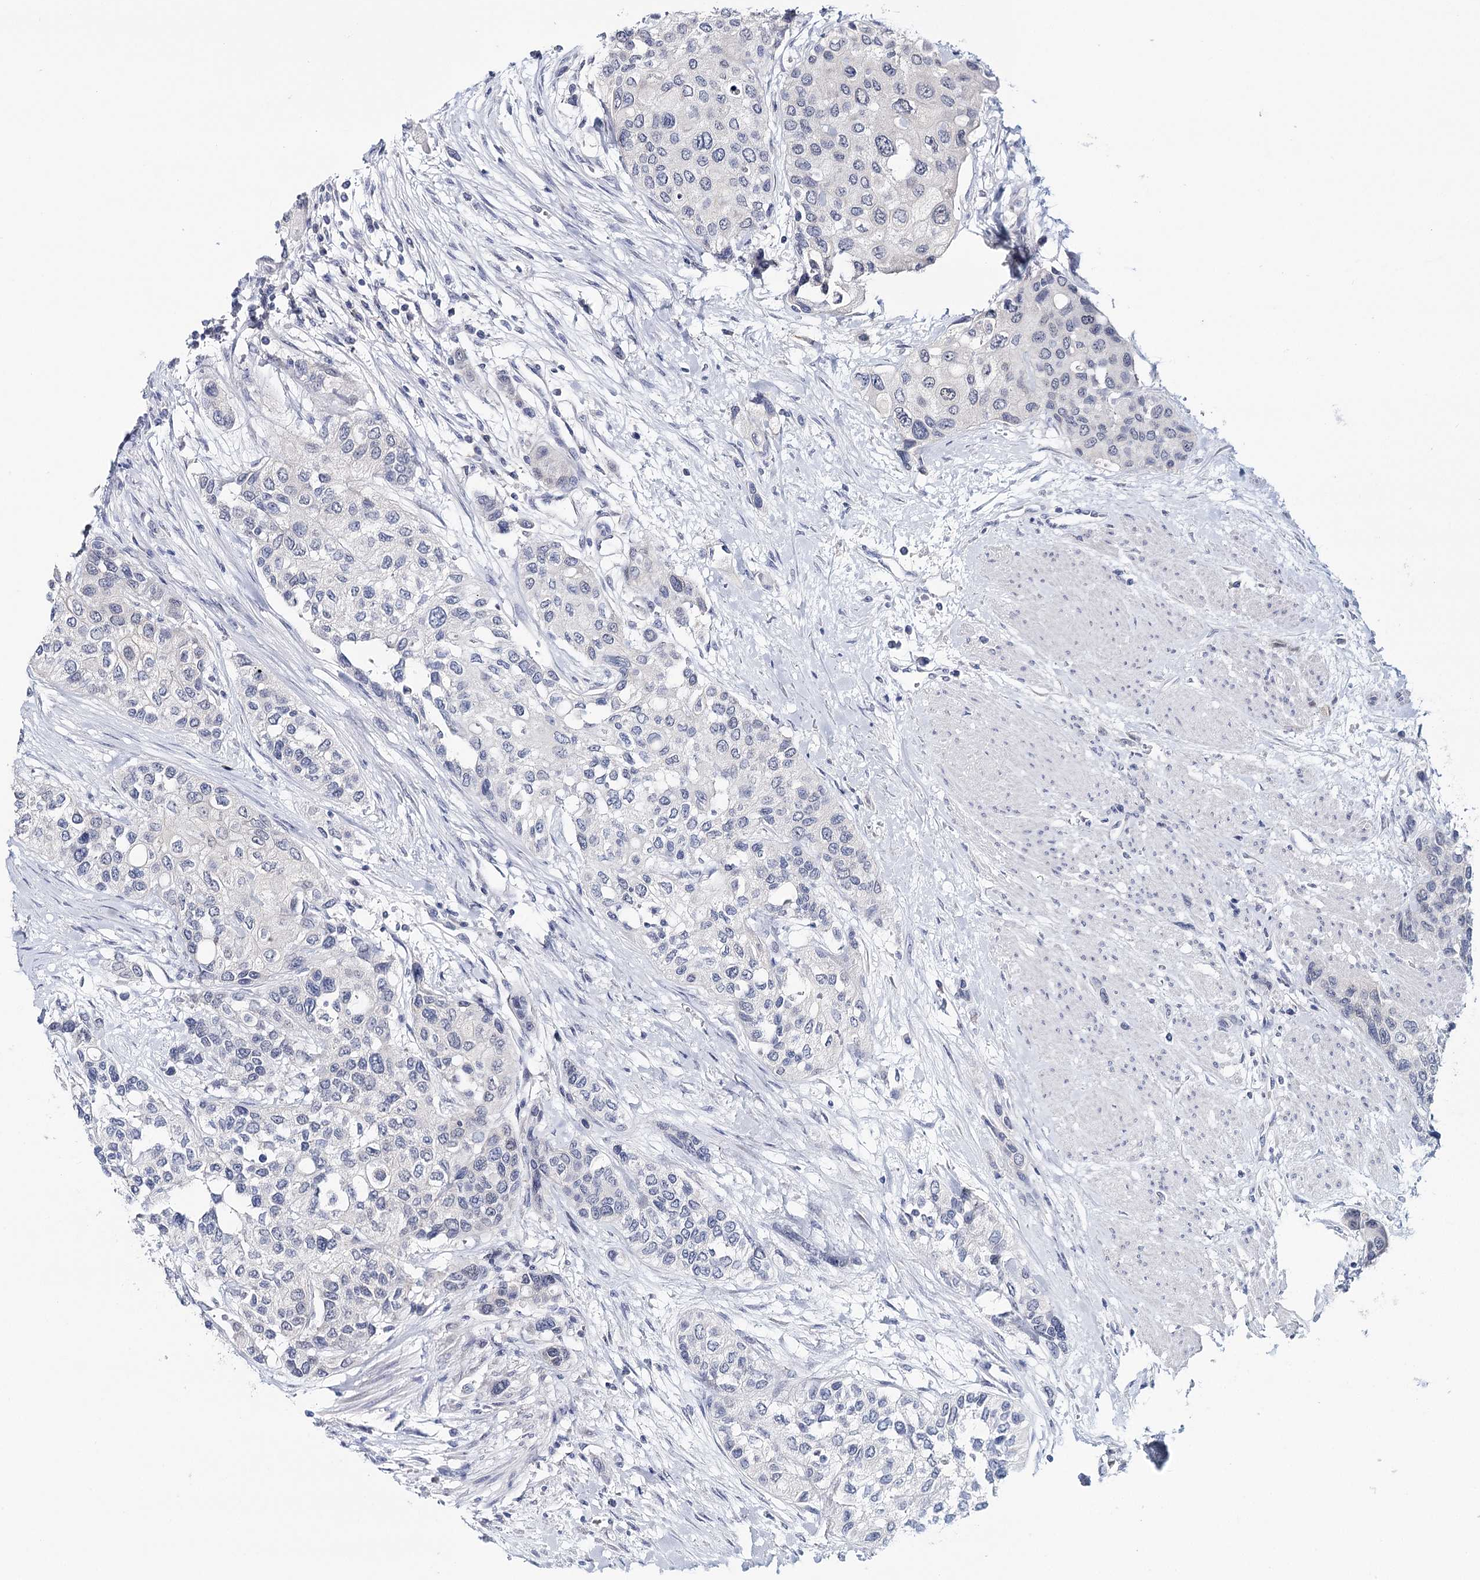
{"staining": {"intensity": "negative", "quantity": "none", "location": "none"}, "tissue": "urothelial cancer", "cell_type": "Tumor cells", "image_type": "cancer", "snomed": [{"axis": "morphology", "description": "Normal tissue, NOS"}, {"axis": "morphology", "description": "Urothelial carcinoma, High grade"}, {"axis": "topography", "description": "Vascular tissue"}, {"axis": "topography", "description": "Urinary bladder"}], "caption": "The histopathology image demonstrates no significant expression in tumor cells of urothelial carcinoma (high-grade).", "gene": "HSPA4L", "patient": {"sex": "female", "age": 56}}